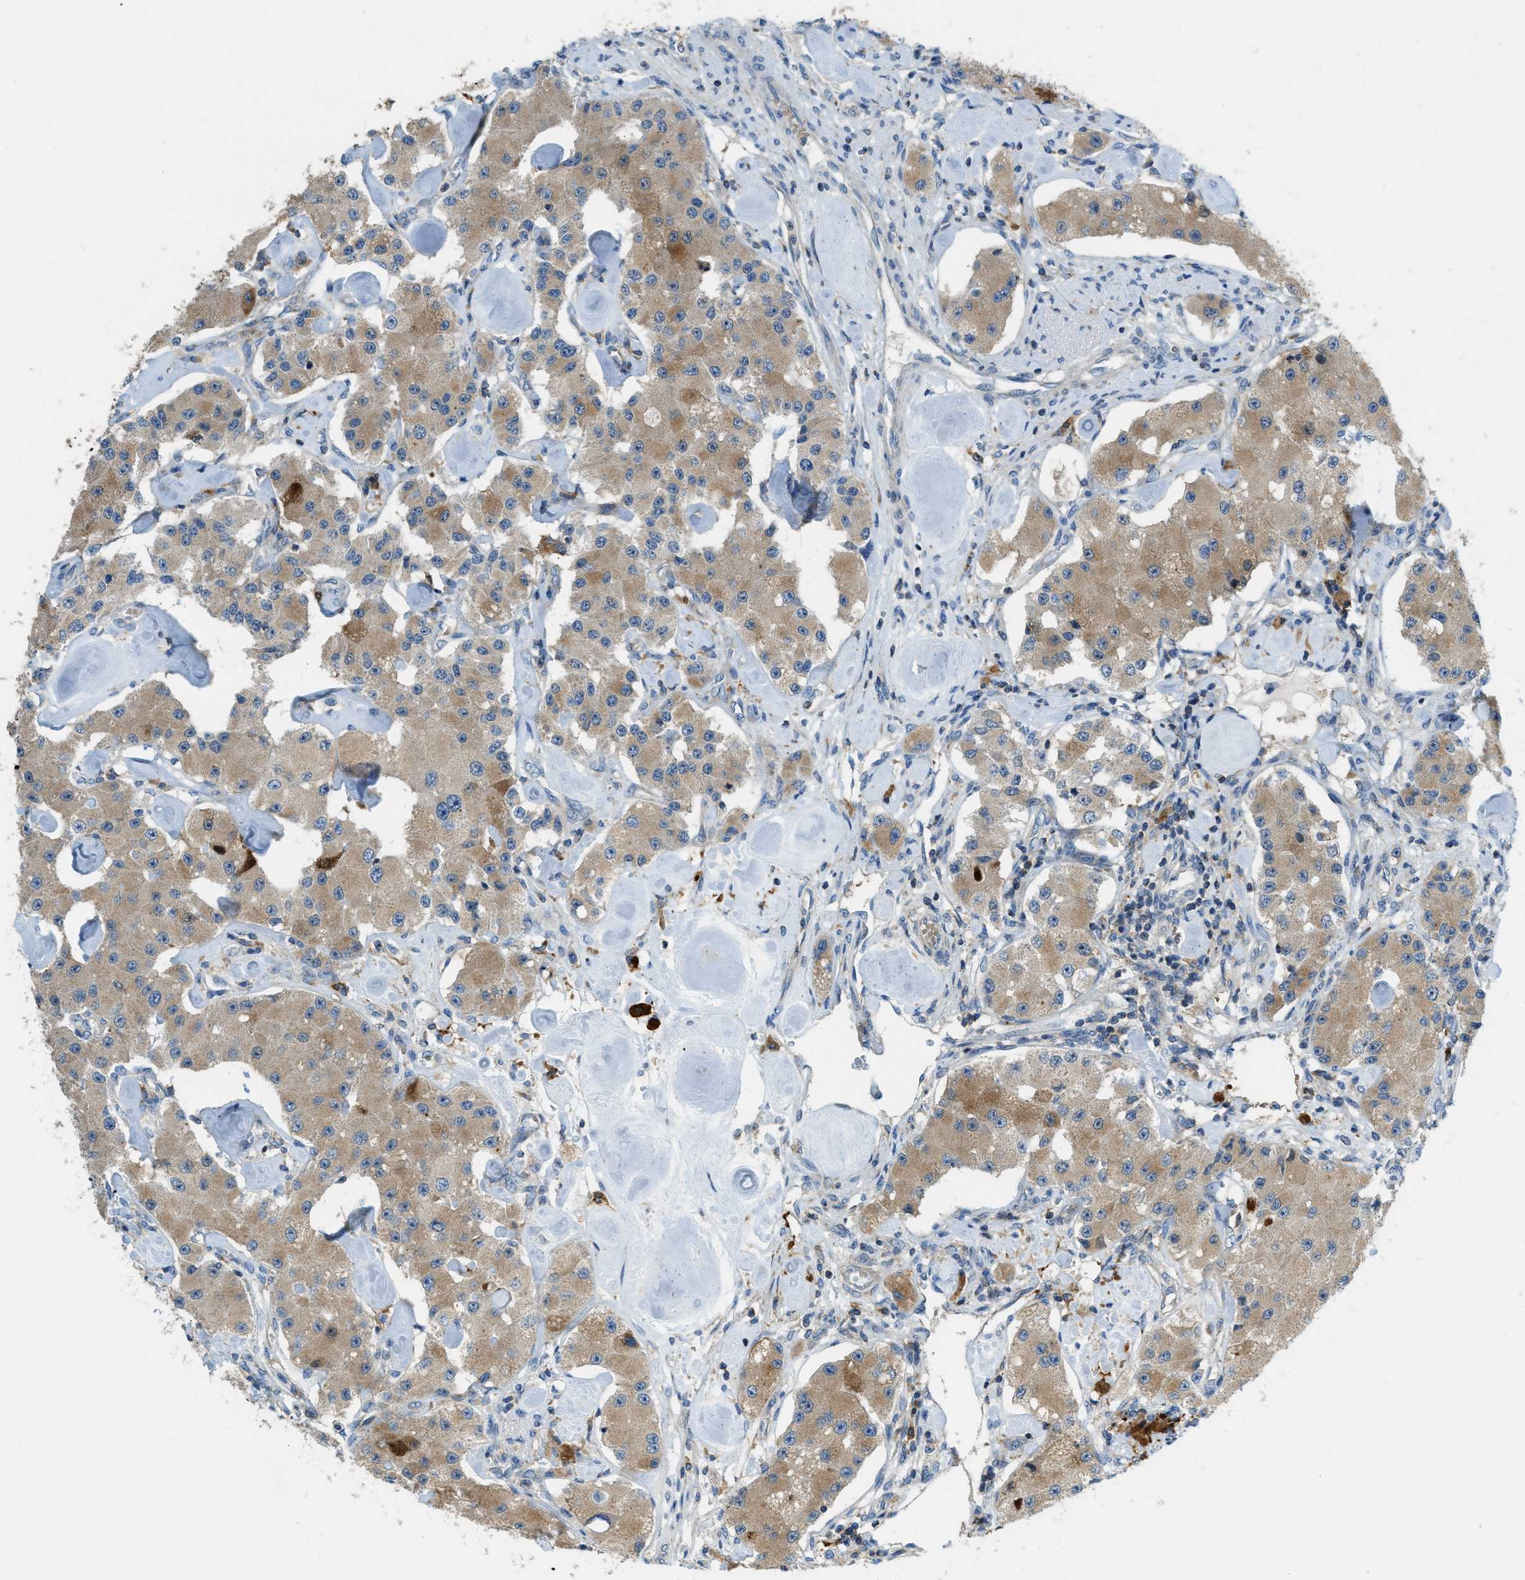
{"staining": {"intensity": "moderate", "quantity": "25%-75%", "location": "cytoplasmic/membranous"}, "tissue": "carcinoid", "cell_type": "Tumor cells", "image_type": "cancer", "snomed": [{"axis": "morphology", "description": "Carcinoid, malignant, NOS"}, {"axis": "topography", "description": "Pancreas"}], "caption": "DAB (3,3'-diaminobenzidine) immunohistochemical staining of human carcinoid shows moderate cytoplasmic/membranous protein staining in about 25%-75% of tumor cells.", "gene": "RFFL", "patient": {"sex": "male", "age": 41}}